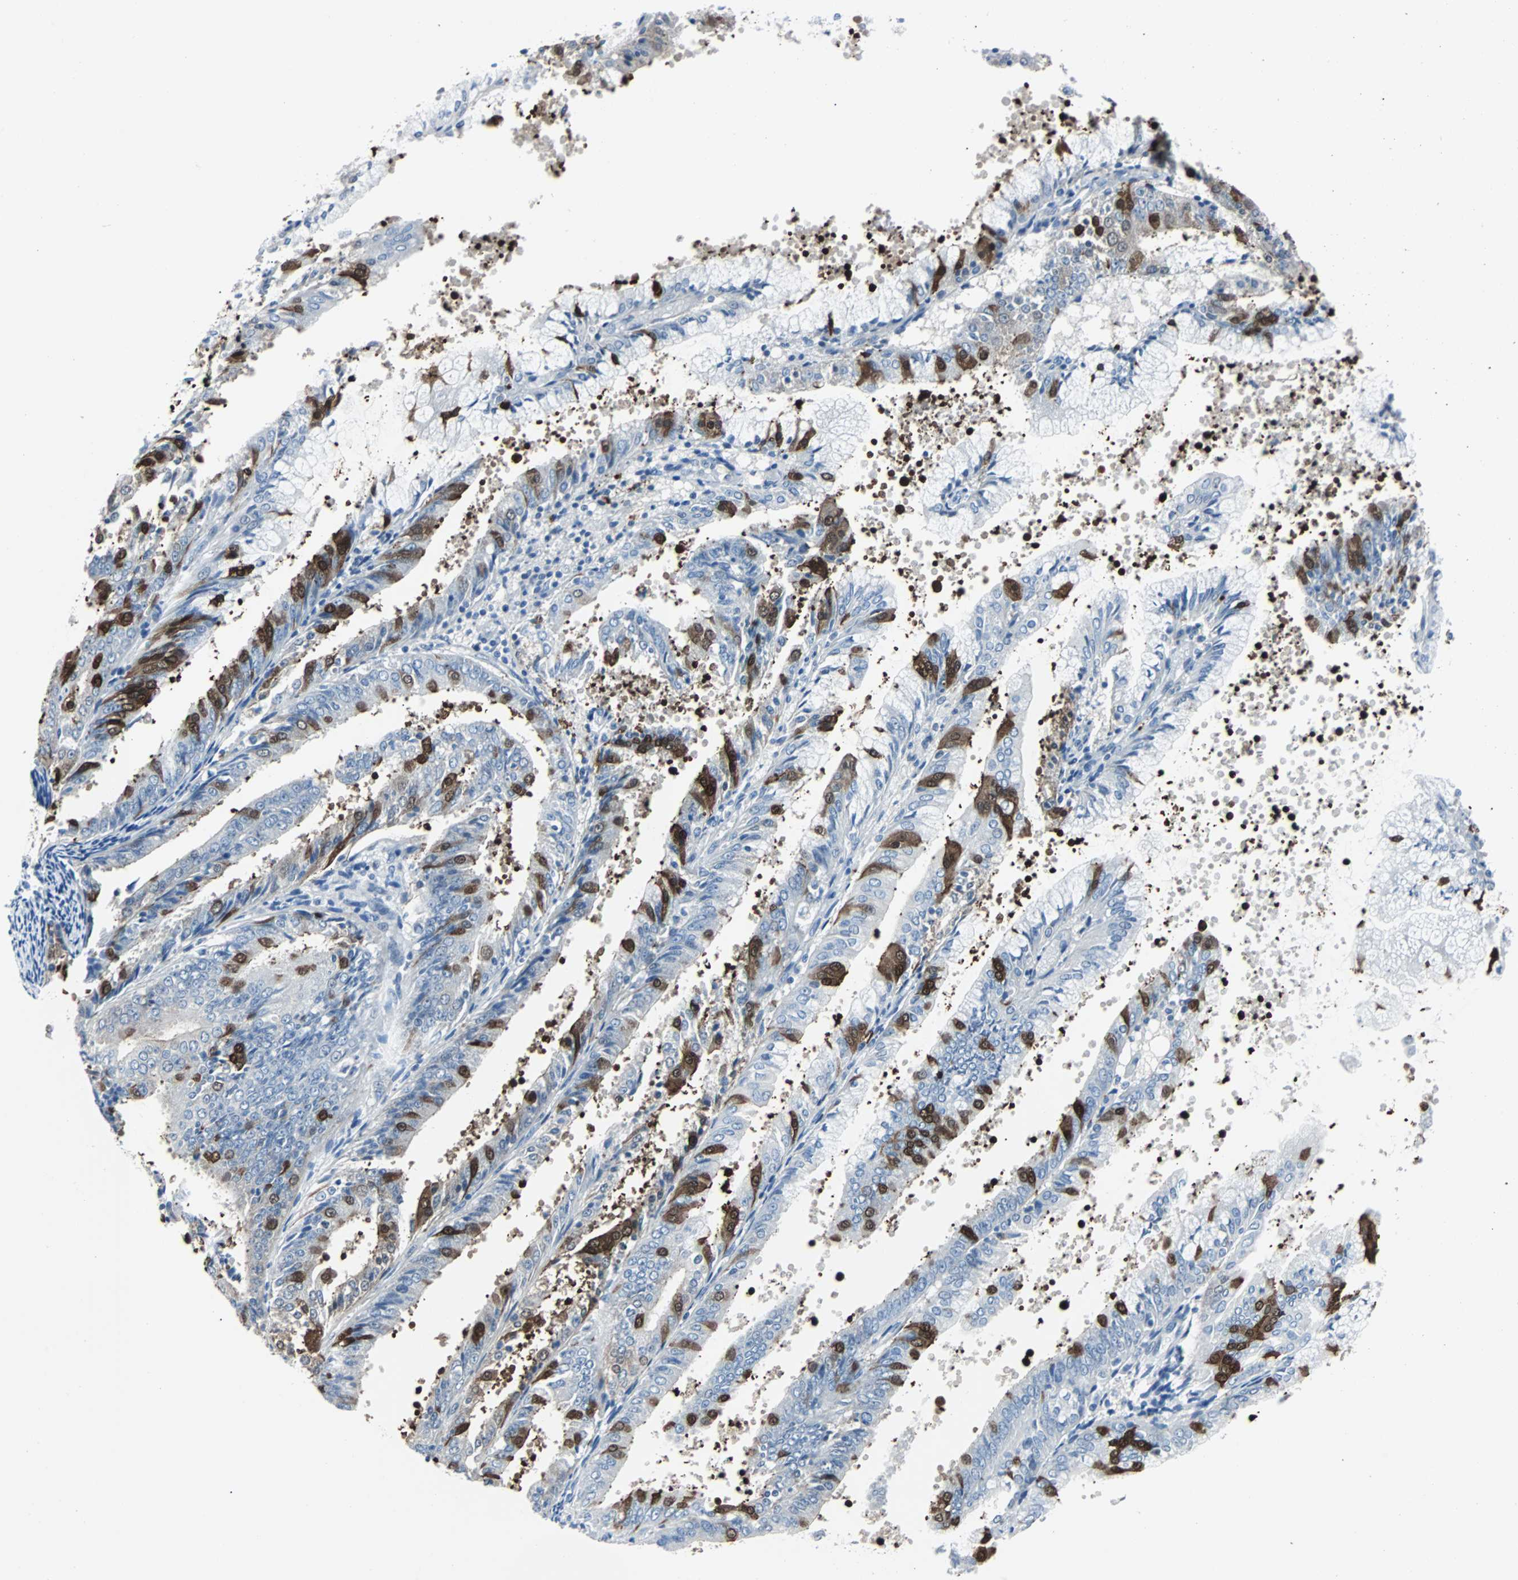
{"staining": {"intensity": "strong", "quantity": "<25%", "location": "cytoplasmic/membranous,nuclear"}, "tissue": "endometrial cancer", "cell_type": "Tumor cells", "image_type": "cancer", "snomed": [{"axis": "morphology", "description": "Adenocarcinoma, NOS"}, {"axis": "topography", "description": "Endometrium"}], "caption": "This photomicrograph demonstrates immunohistochemistry staining of endometrial adenocarcinoma, with medium strong cytoplasmic/membranous and nuclear staining in approximately <25% of tumor cells.", "gene": "RASA1", "patient": {"sex": "female", "age": 63}}